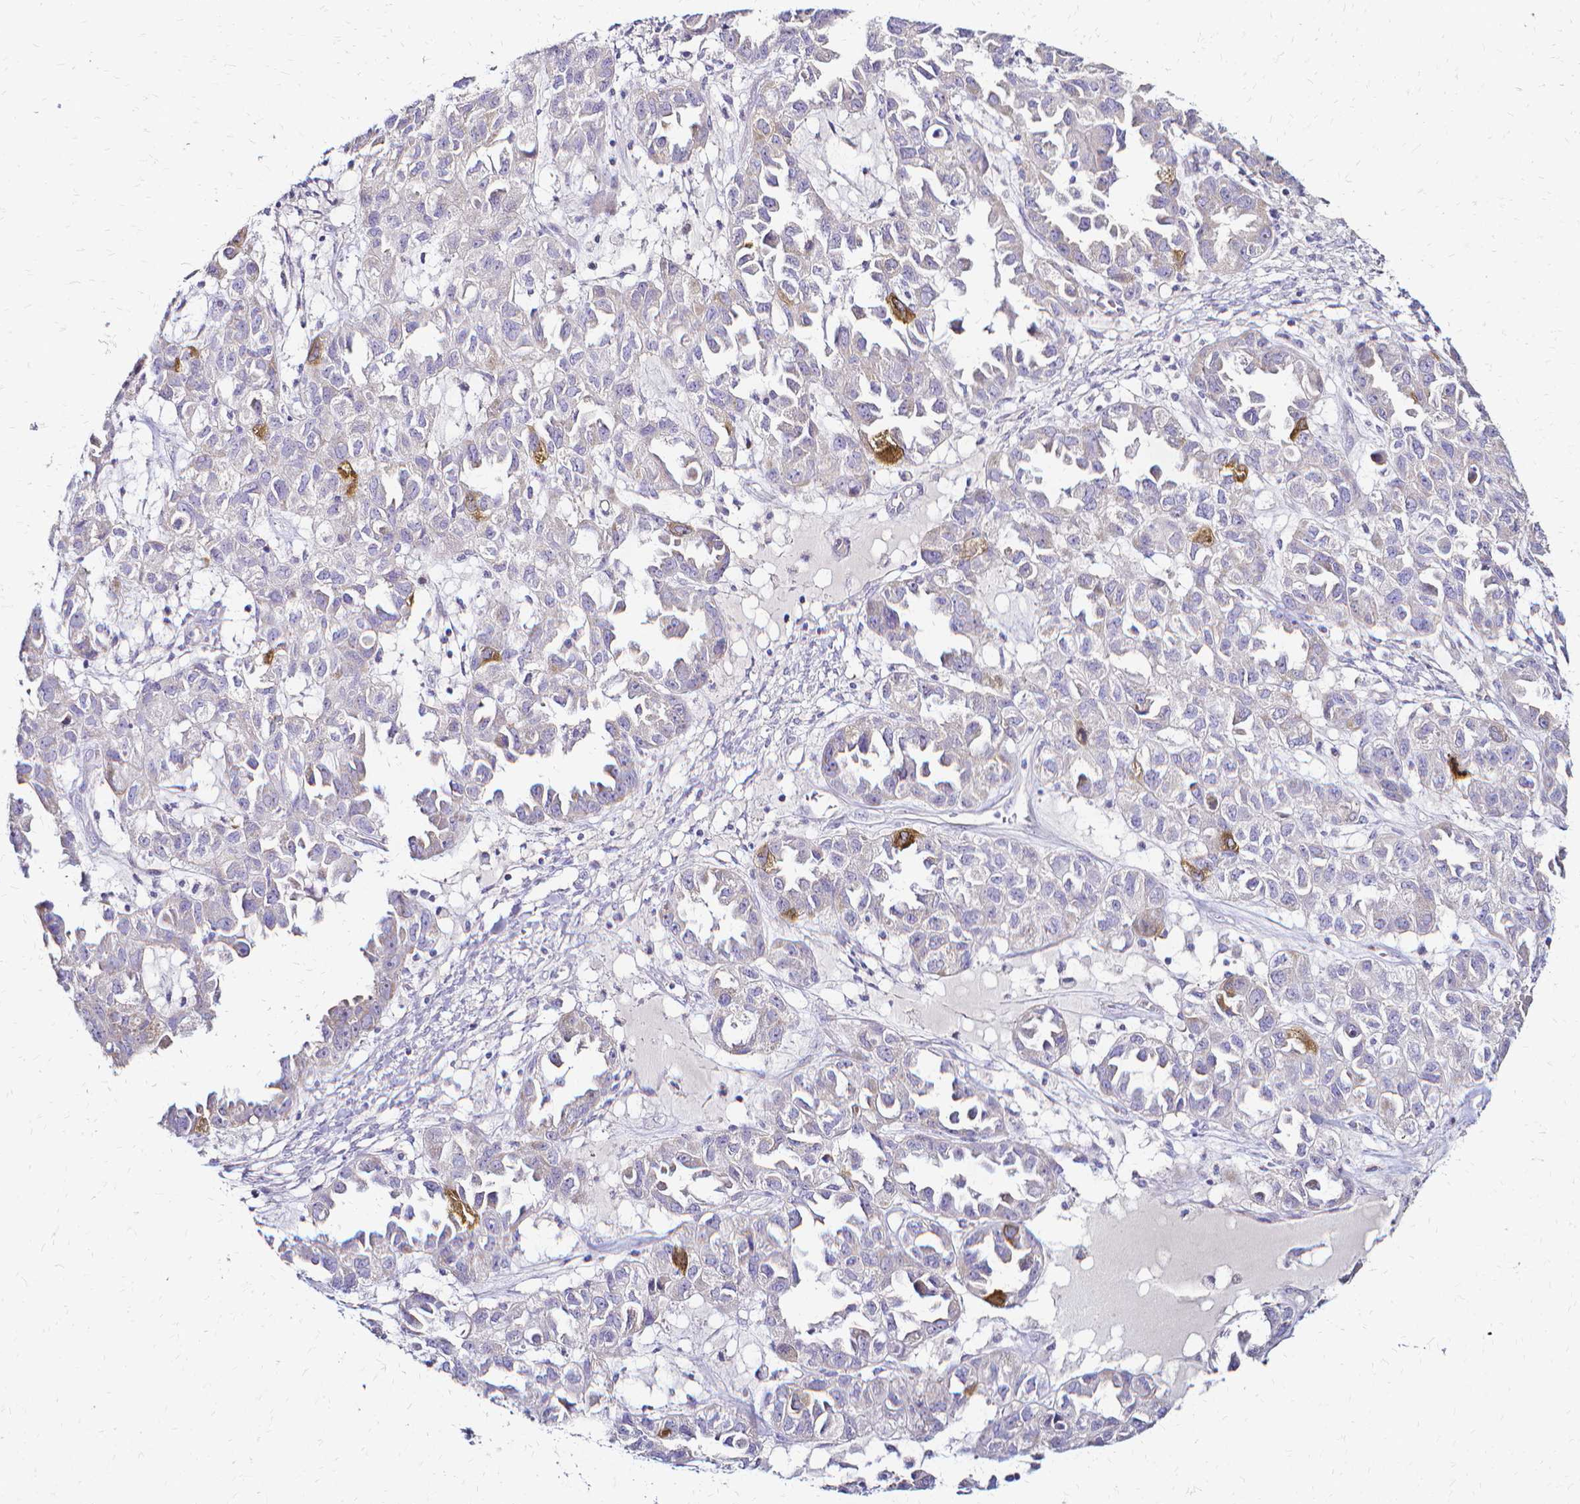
{"staining": {"intensity": "strong", "quantity": "<25%", "location": "cytoplasmic/membranous"}, "tissue": "ovarian cancer", "cell_type": "Tumor cells", "image_type": "cancer", "snomed": [{"axis": "morphology", "description": "Cystadenocarcinoma, serous, NOS"}, {"axis": "topography", "description": "Ovary"}], "caption": "Protein staining displays strong cytoplasmic/membranous expression in approximately <25% of tumor cells in ovarian cancer (serous cystadenocarcinoma).", "gene": "CCNB1", "patient": {"sex": "female", "age": 84}}